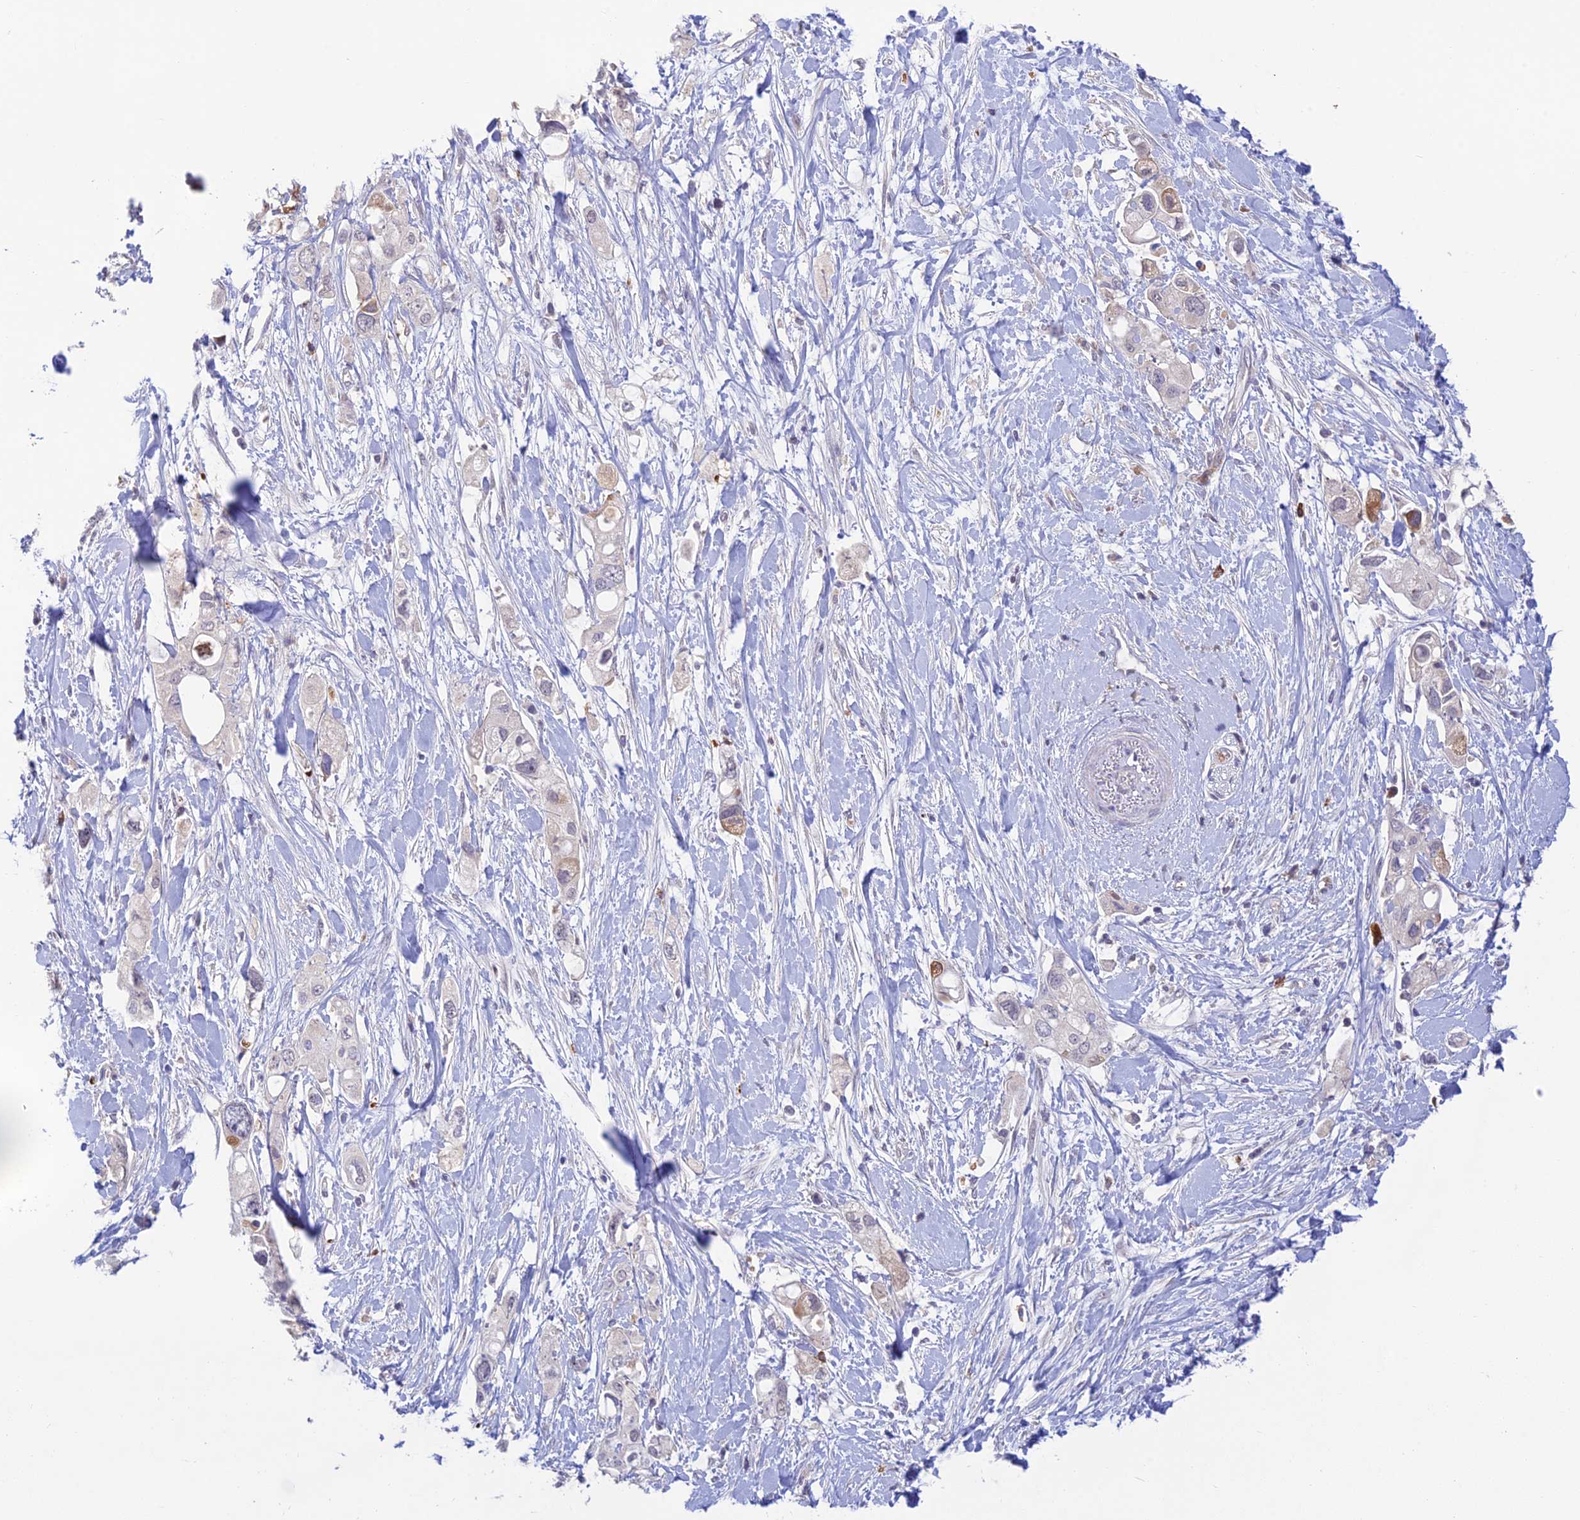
{"staining": {"intensity": "negative", "quantity": "none", "location": "none"}, "tissue": "pancreatic cancer", "cell_type": "Tumor cells", "image_type": "cancer", "snomed": [{"axis": "morphology", "description": "Adenocarcinoma, NOS"}, {"axis": "topography", "description": "Pancreas"}], "caption": "This is a micrograph of immunohistochemistry staining of pancreatic cancer (adenocarcinoma), which shows no staining in tumor cells.", "gene": "ASPDH", "patient": {"sex": "female", "age": 56}}